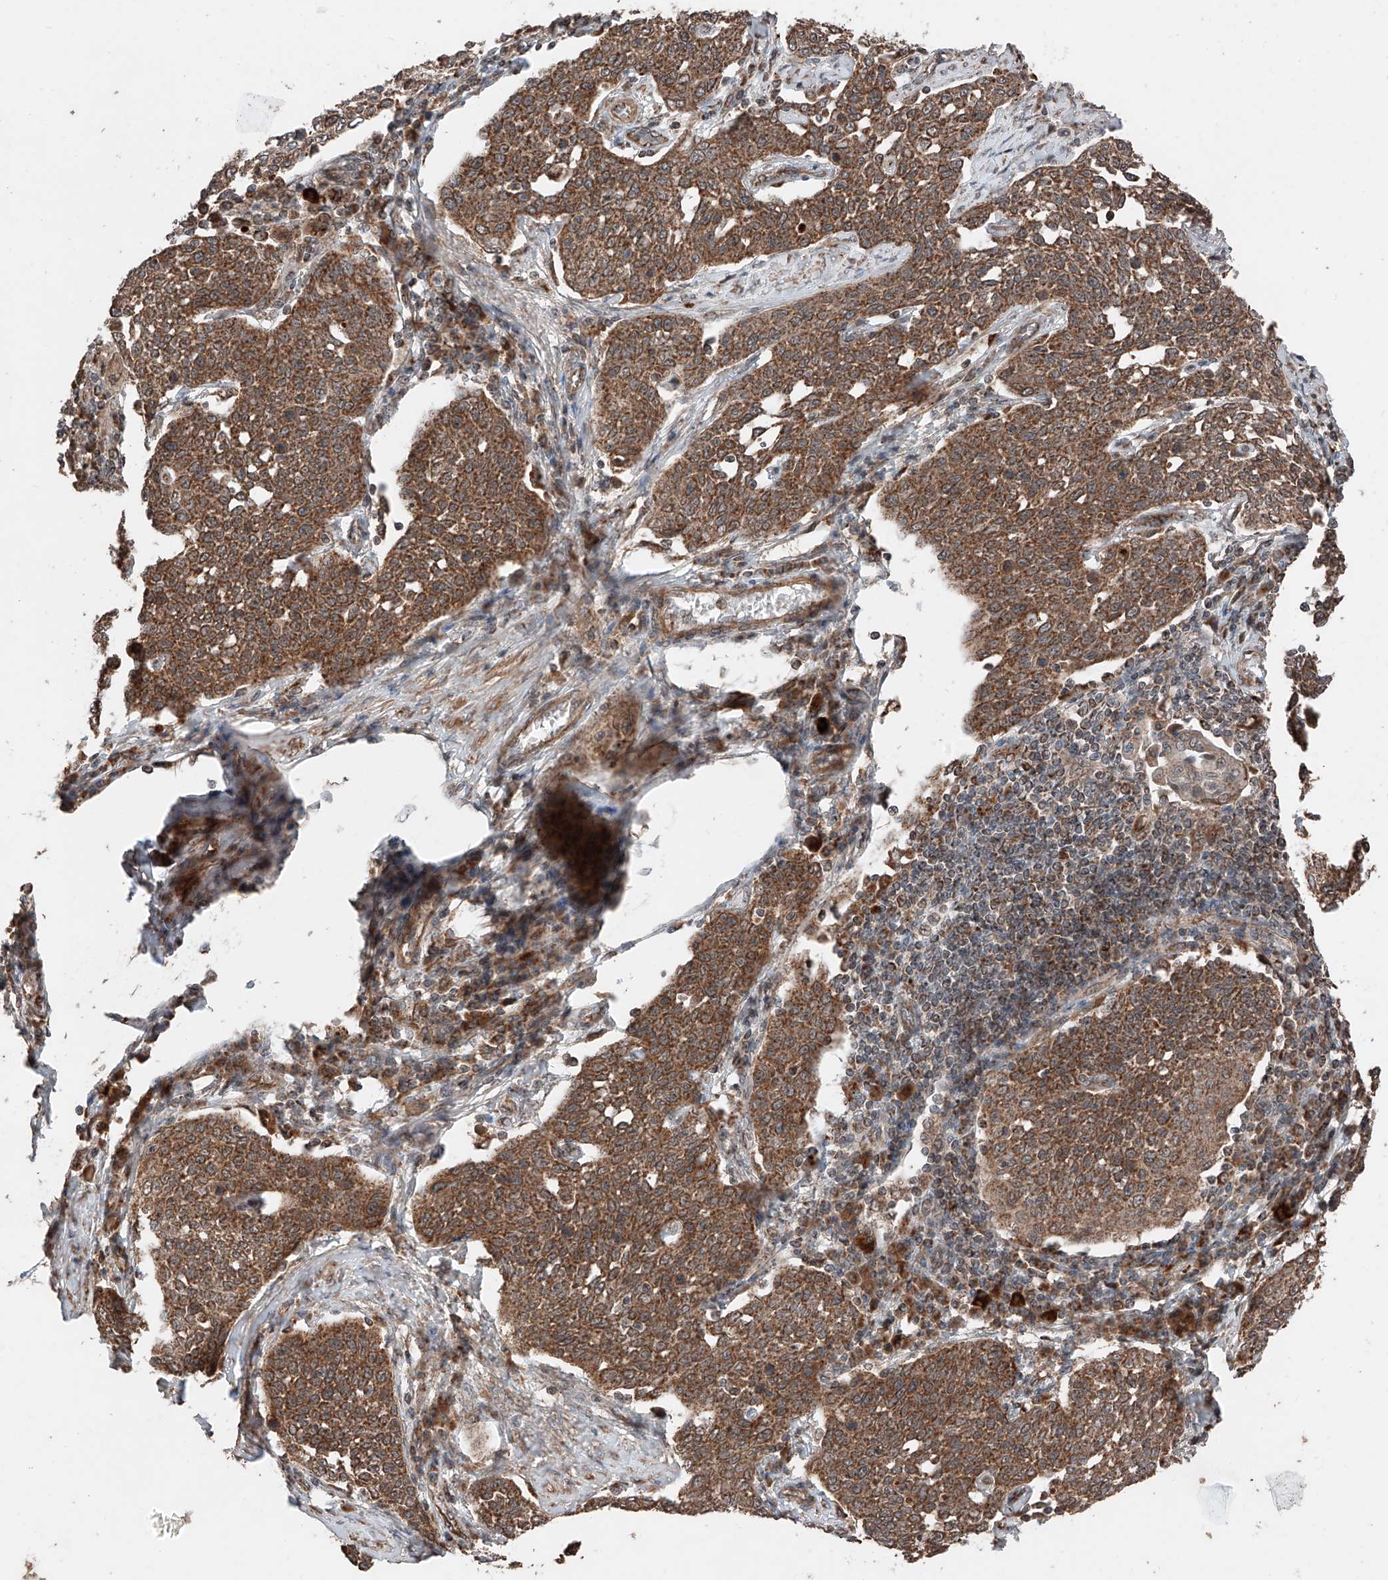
{"staining": {"intensity": "strong", "quantity": ">75%", "location": "cytoplasmic/membranous"}, "tissue": "cervical cancer", "cell_type": "Tumor cells", "image_type": "cancer", "snomed": [{"axis": "morphology", "description": "Squamous cell carcinoma, NOS"}, {"axis": "topography", "description": "Cervix"}], "caption": "Protein staining of cervical cancer (squamous cell carcinoma) tissue demonstrates strong cytoplasmic/membranous expression in about >75% of tumor cells.", "gene": "ZSCAN29", "patient": {"sex": "female", "age": 34}}